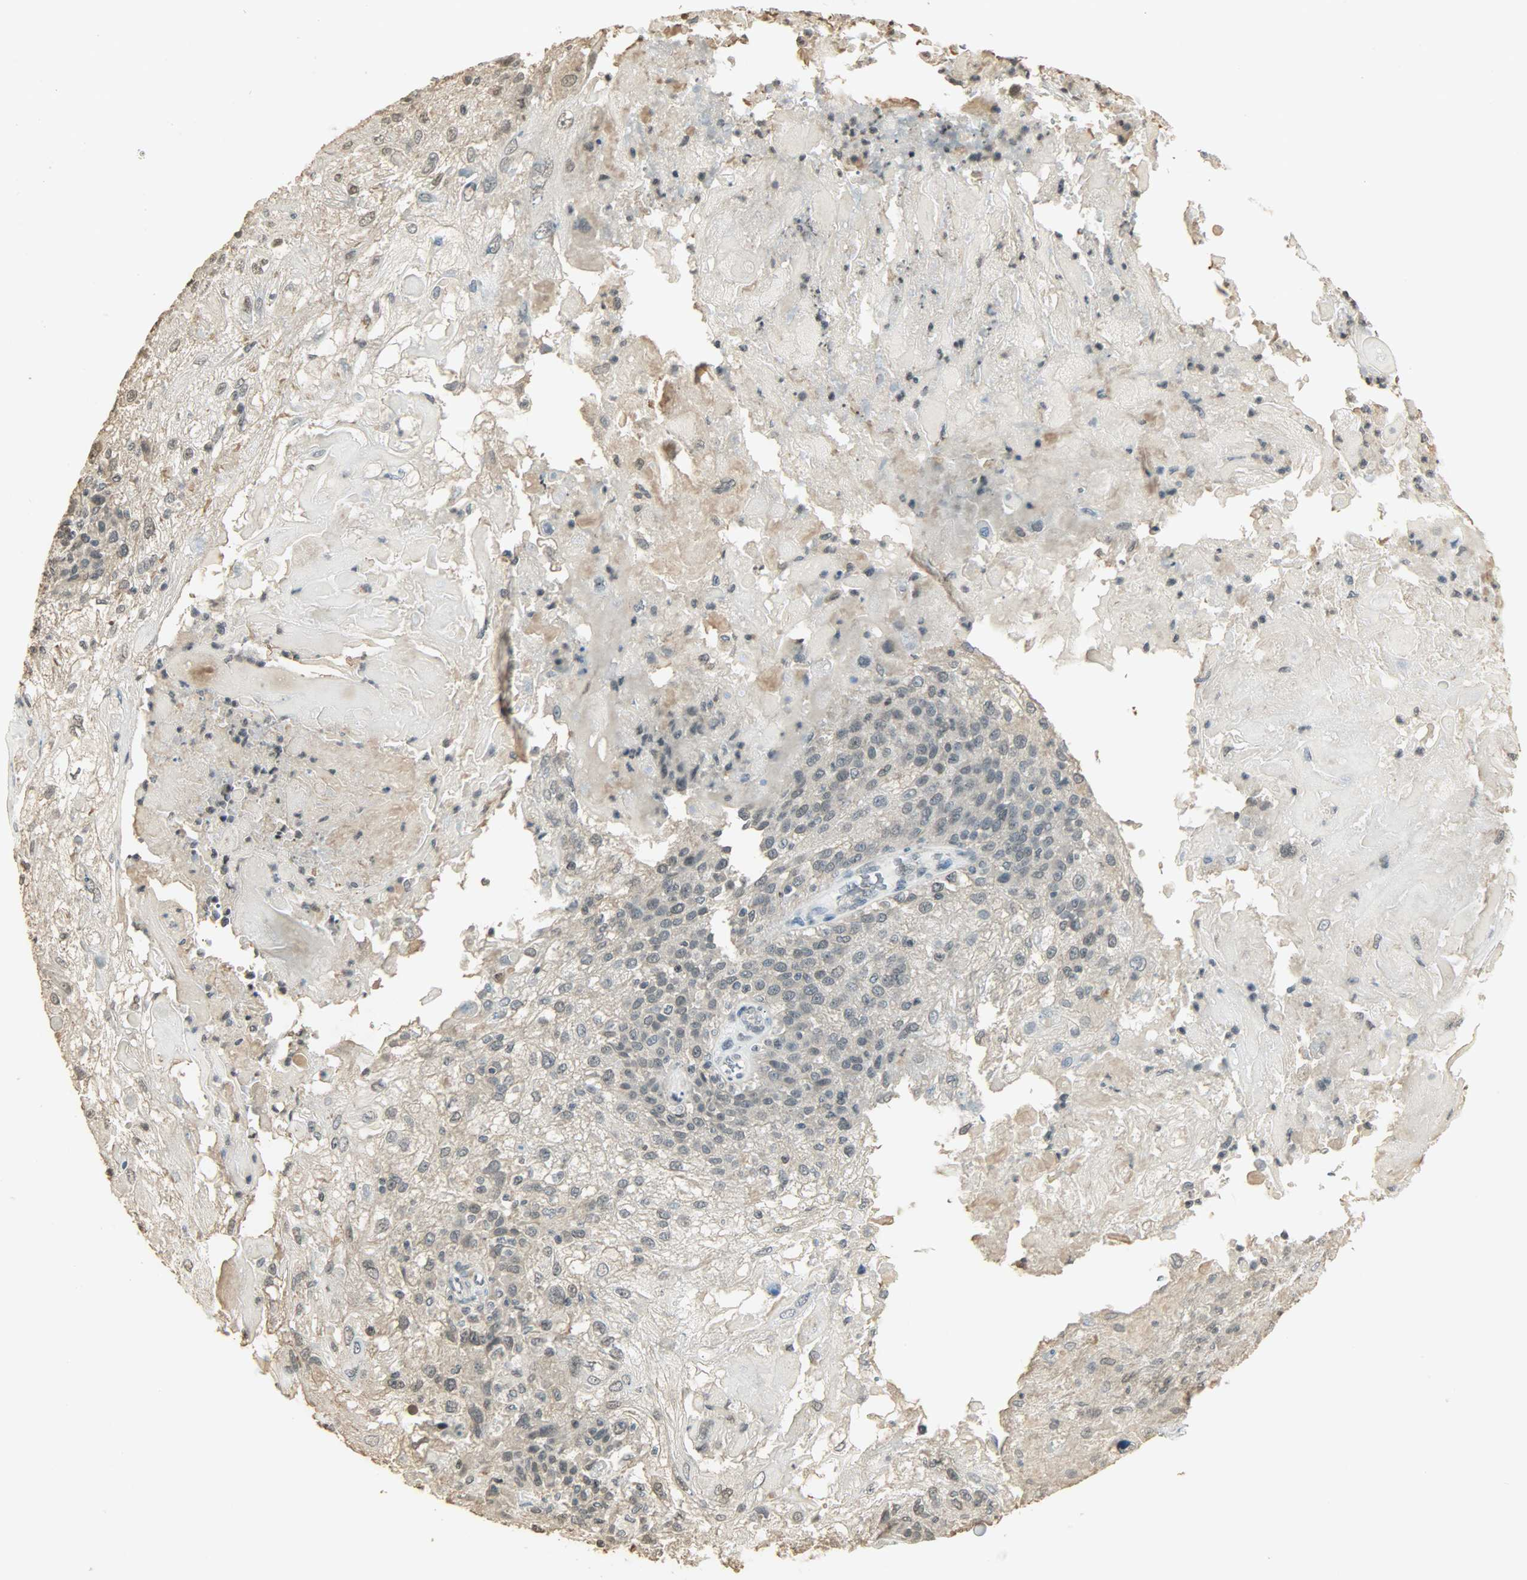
{"staining": {"intensity": "negative", "quantity": "none", "location": "none"}, "tissue": "skin cancer", "cell_type": "Tumor cells", "image_type": "cancer", "snomed": [{"axis": "morphology", "description": "Normal tissue, NOS"}, {"axis": "morphology", "description": "Squamous cell carcinoma, NOS"}, {"axis": "topography", "description": "Skin"}], "caption": "IHC image of human squamous cell carcinoma (skin) stained for a protein (brown), which displays no staining in tumor cells.", "gene": "SMARCA5", "patient": {"sex": "female", "age": 83}}